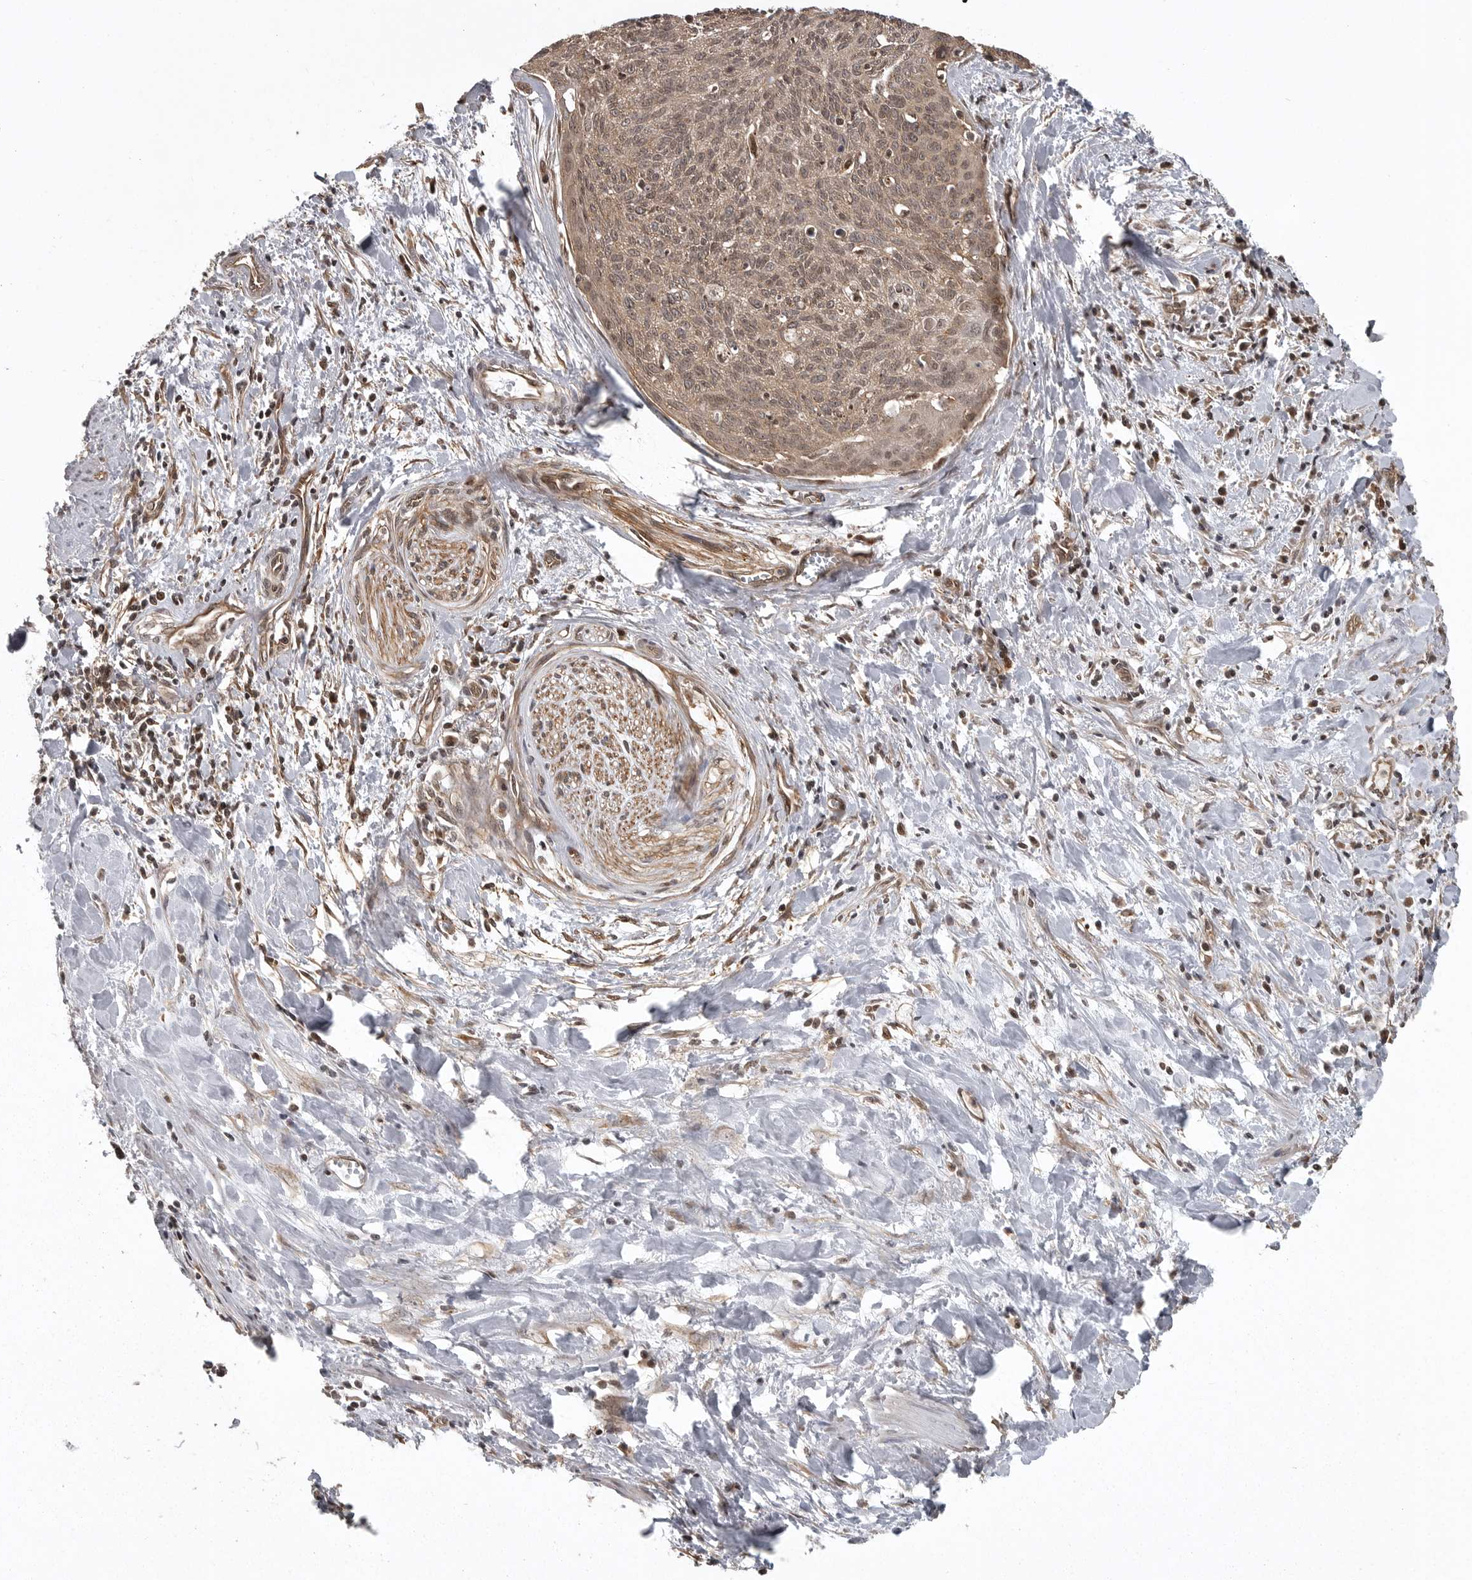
{"staining": {"intensity": "weak", "quantity": ">75%", "location": "cytoplasmic/membranous"}, "tissue": "cervical cancer", "cell_type": "Tumor cells", "image_type": "cancer", "snomed": [{"axis": "morphology", "description": "Squamous cell carcinoma, NOS"}, {"axis": "topography", "description": "Cervix"}], "caption": "Immunohistochemistry (IHC) (DAB (3,3'-diaminobenzidine)) staining of cervical cancer exhibits weak cytoplasmic/membranous protein expression in approximately >75% of tumor cells.", "gene": "DNAJC8", "patient": {"sex": "female", "age": 55}}